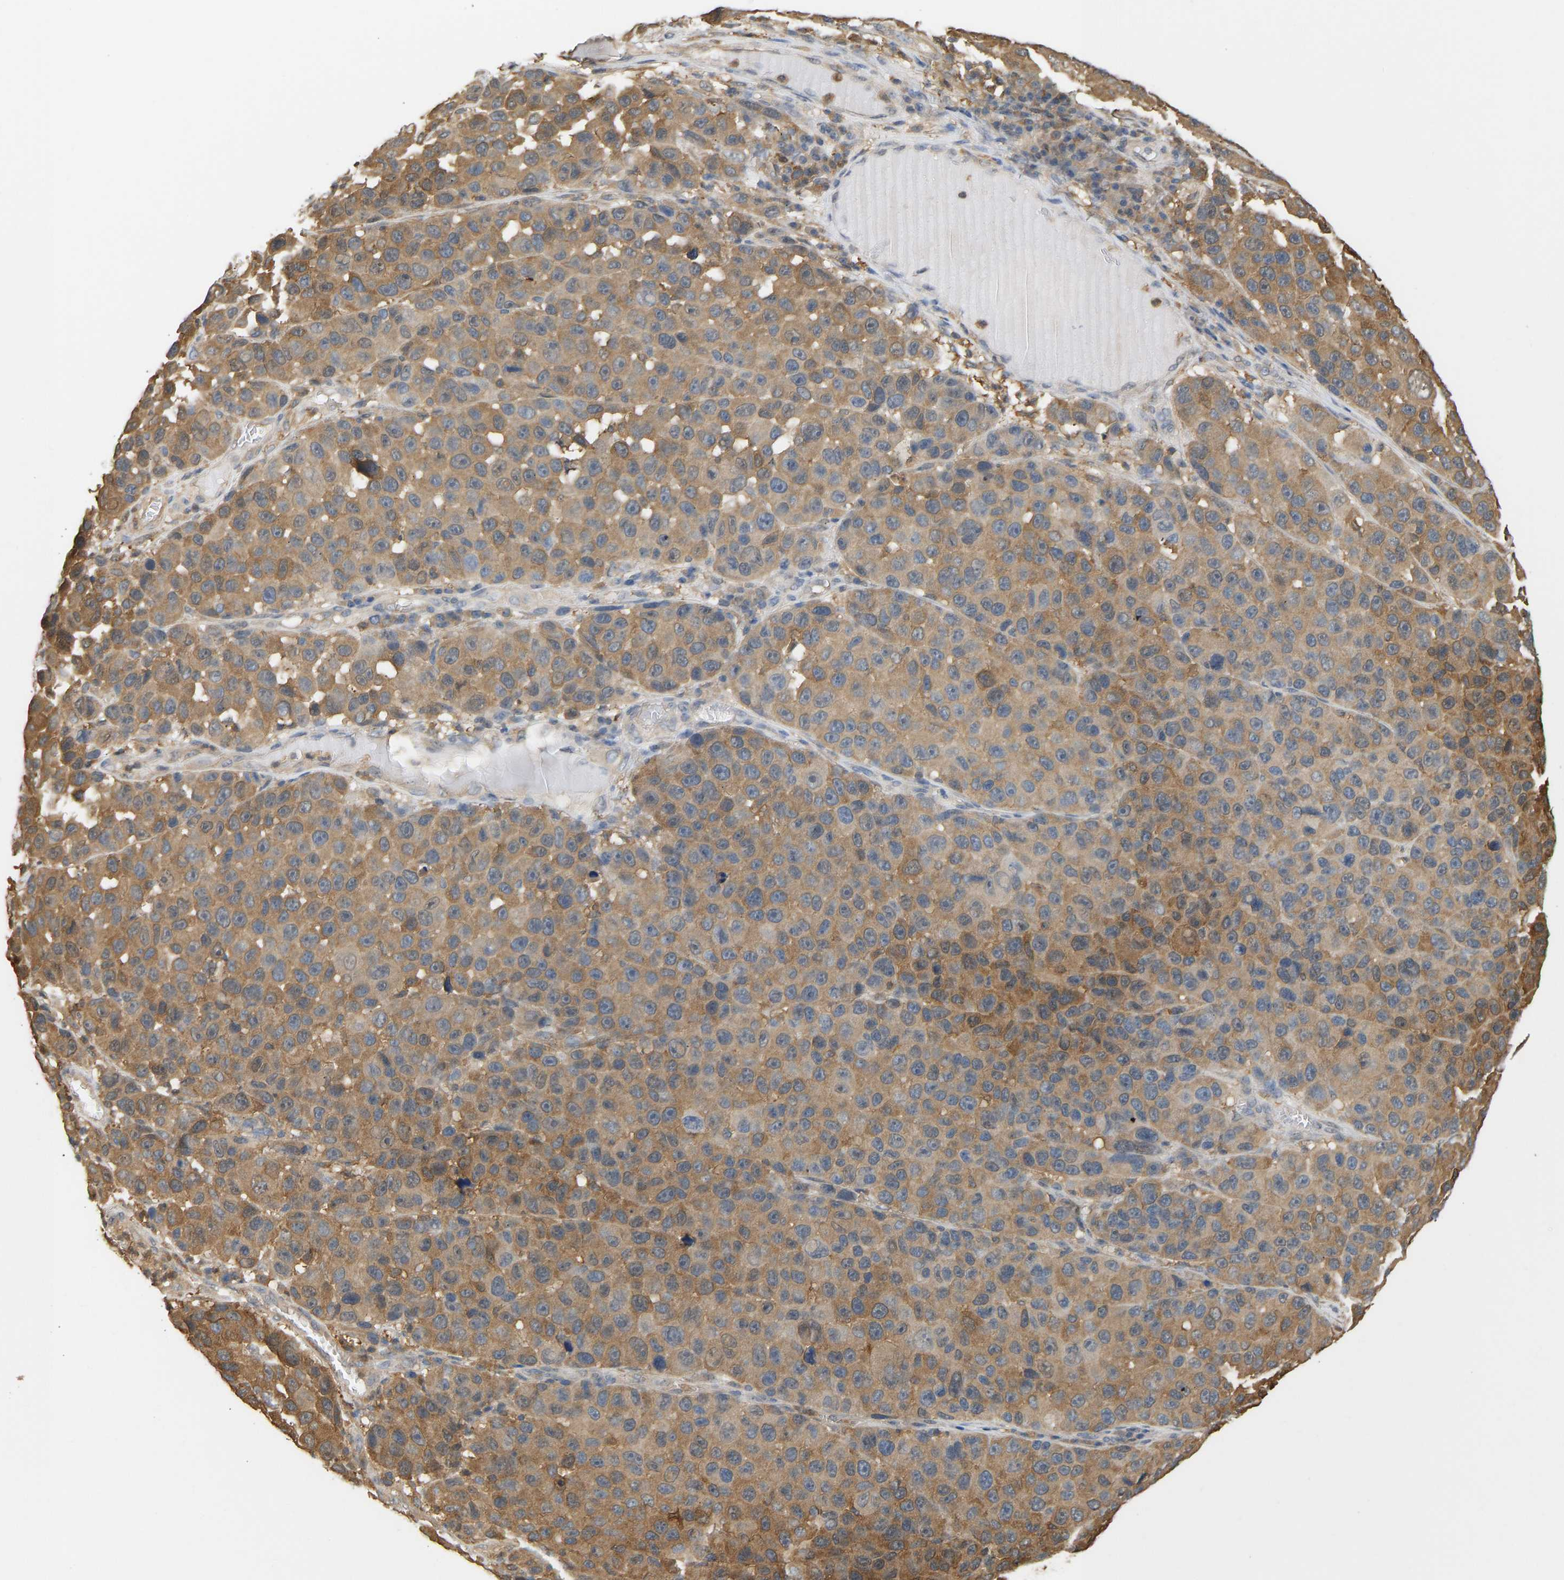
{"staining": {"intensity": "moderate", "quantity": ">75%", "location": "cytoplasmic/membranous"}, "tissue": "melanoma", "cell_type": "Tumor cells", "image_type": "cancer", "snomed": [{"axis": "morphology", "description": "Malignant melanoma, NOS"}, {"axis": "topography", "description": "Skin"}], "caption": "Melanoma tissue reveals moderate cytoplasmic/membranous positivity in about >75% of tumor cells", "gene": "ENO1", "patient": {"sex": "male", "age": 53}}